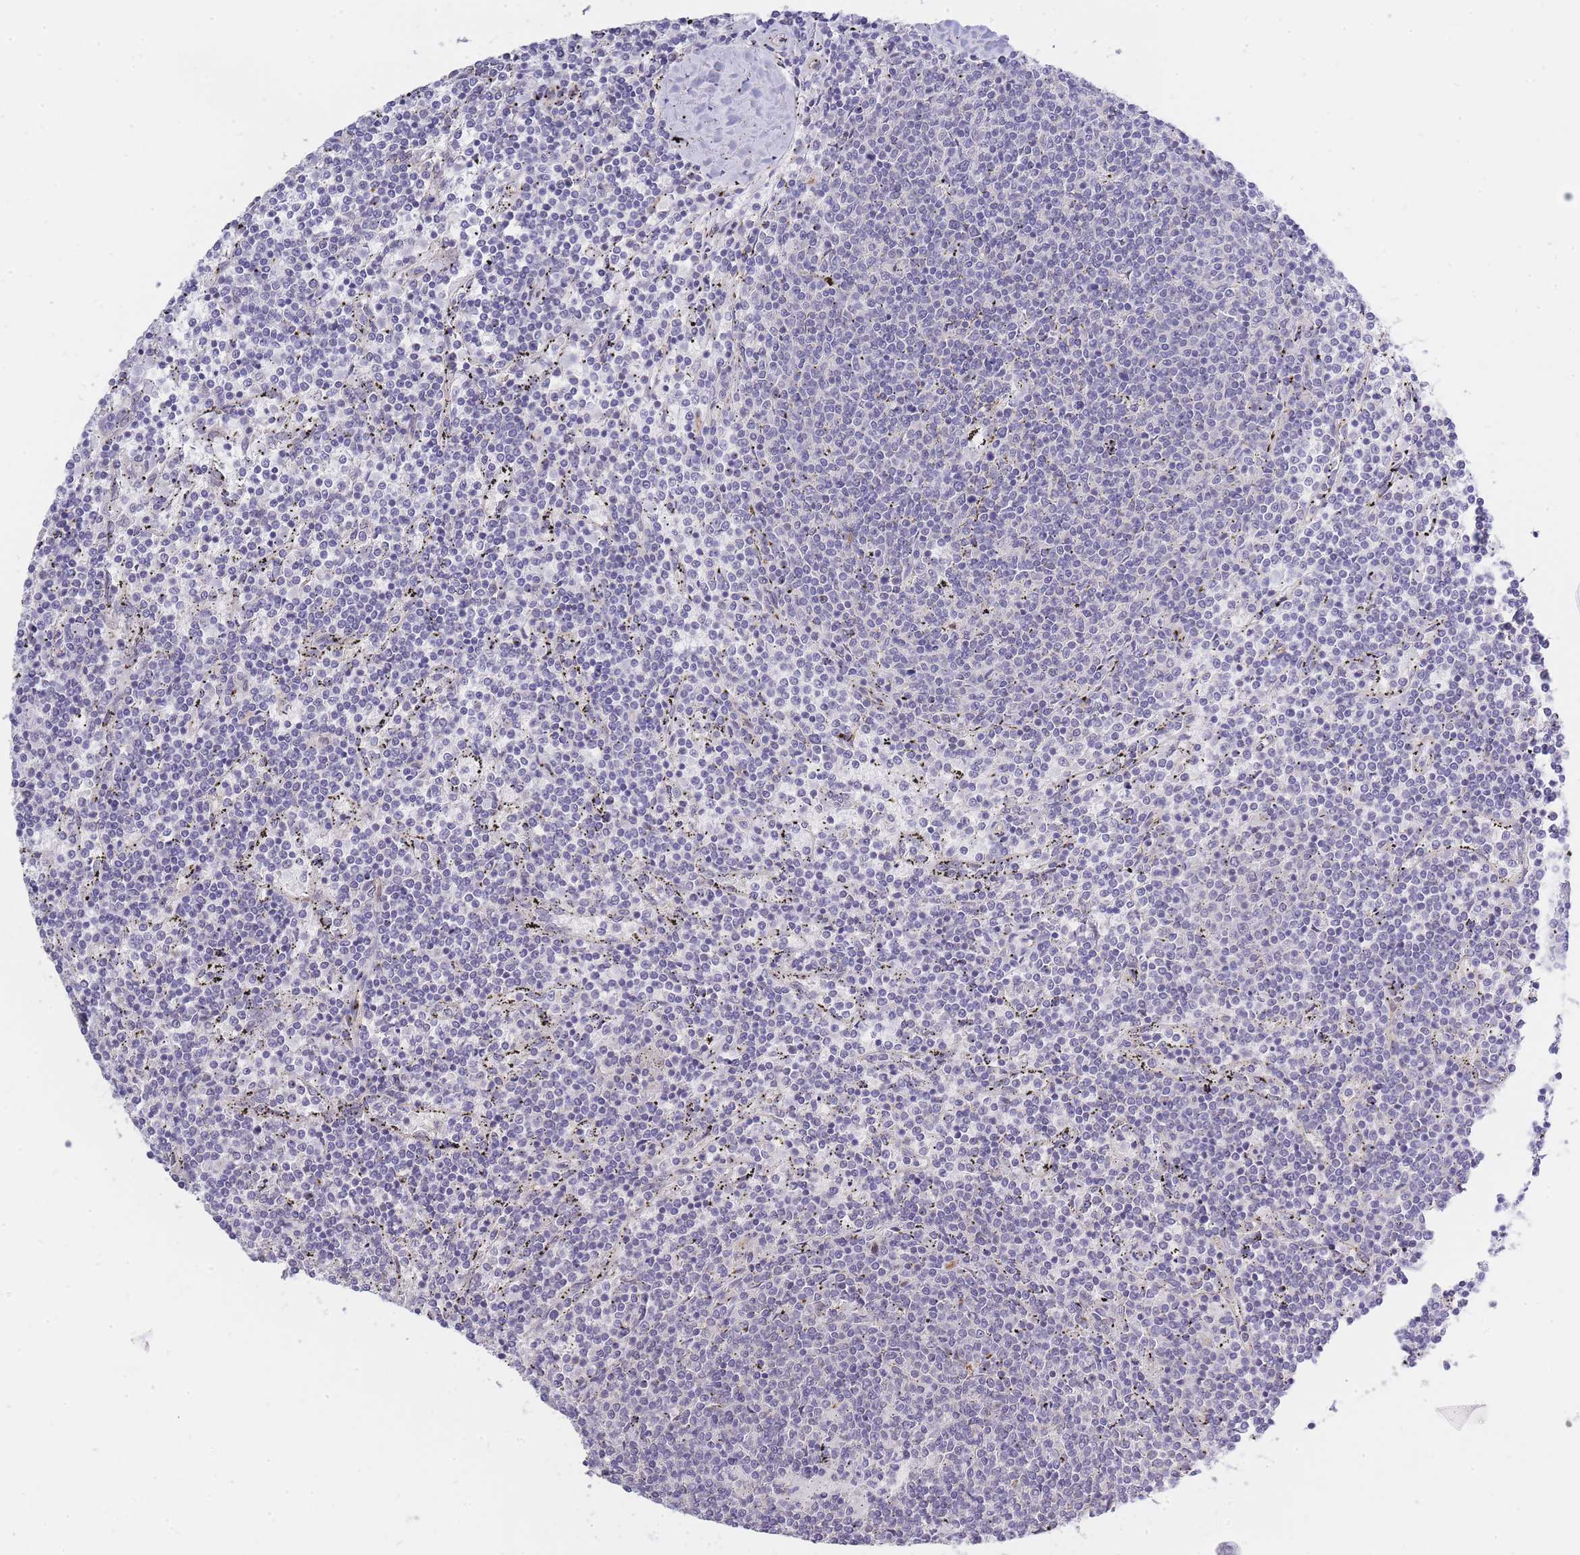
{"staining": {"intensity": "negative", "quantity": "none", "location": "none"}, "tissue": "lymphoma", "cell_type": "Tumor cells", "image_type": "cancer", "snomed": [{"axis": "morphology", "description": "Malignant lymphoma, non-Hodgkin's type, Low grade"}, {"axis": "topography", "description": "Spleen"}], "caption": "This image is of lymphoma stained with IHC to label a protein in brown with the nuclei are counter-stained blue. There is no positivity in tumor cells.", "gene": "C19orf25", "patient": {"sex": "female", "age": 50}}